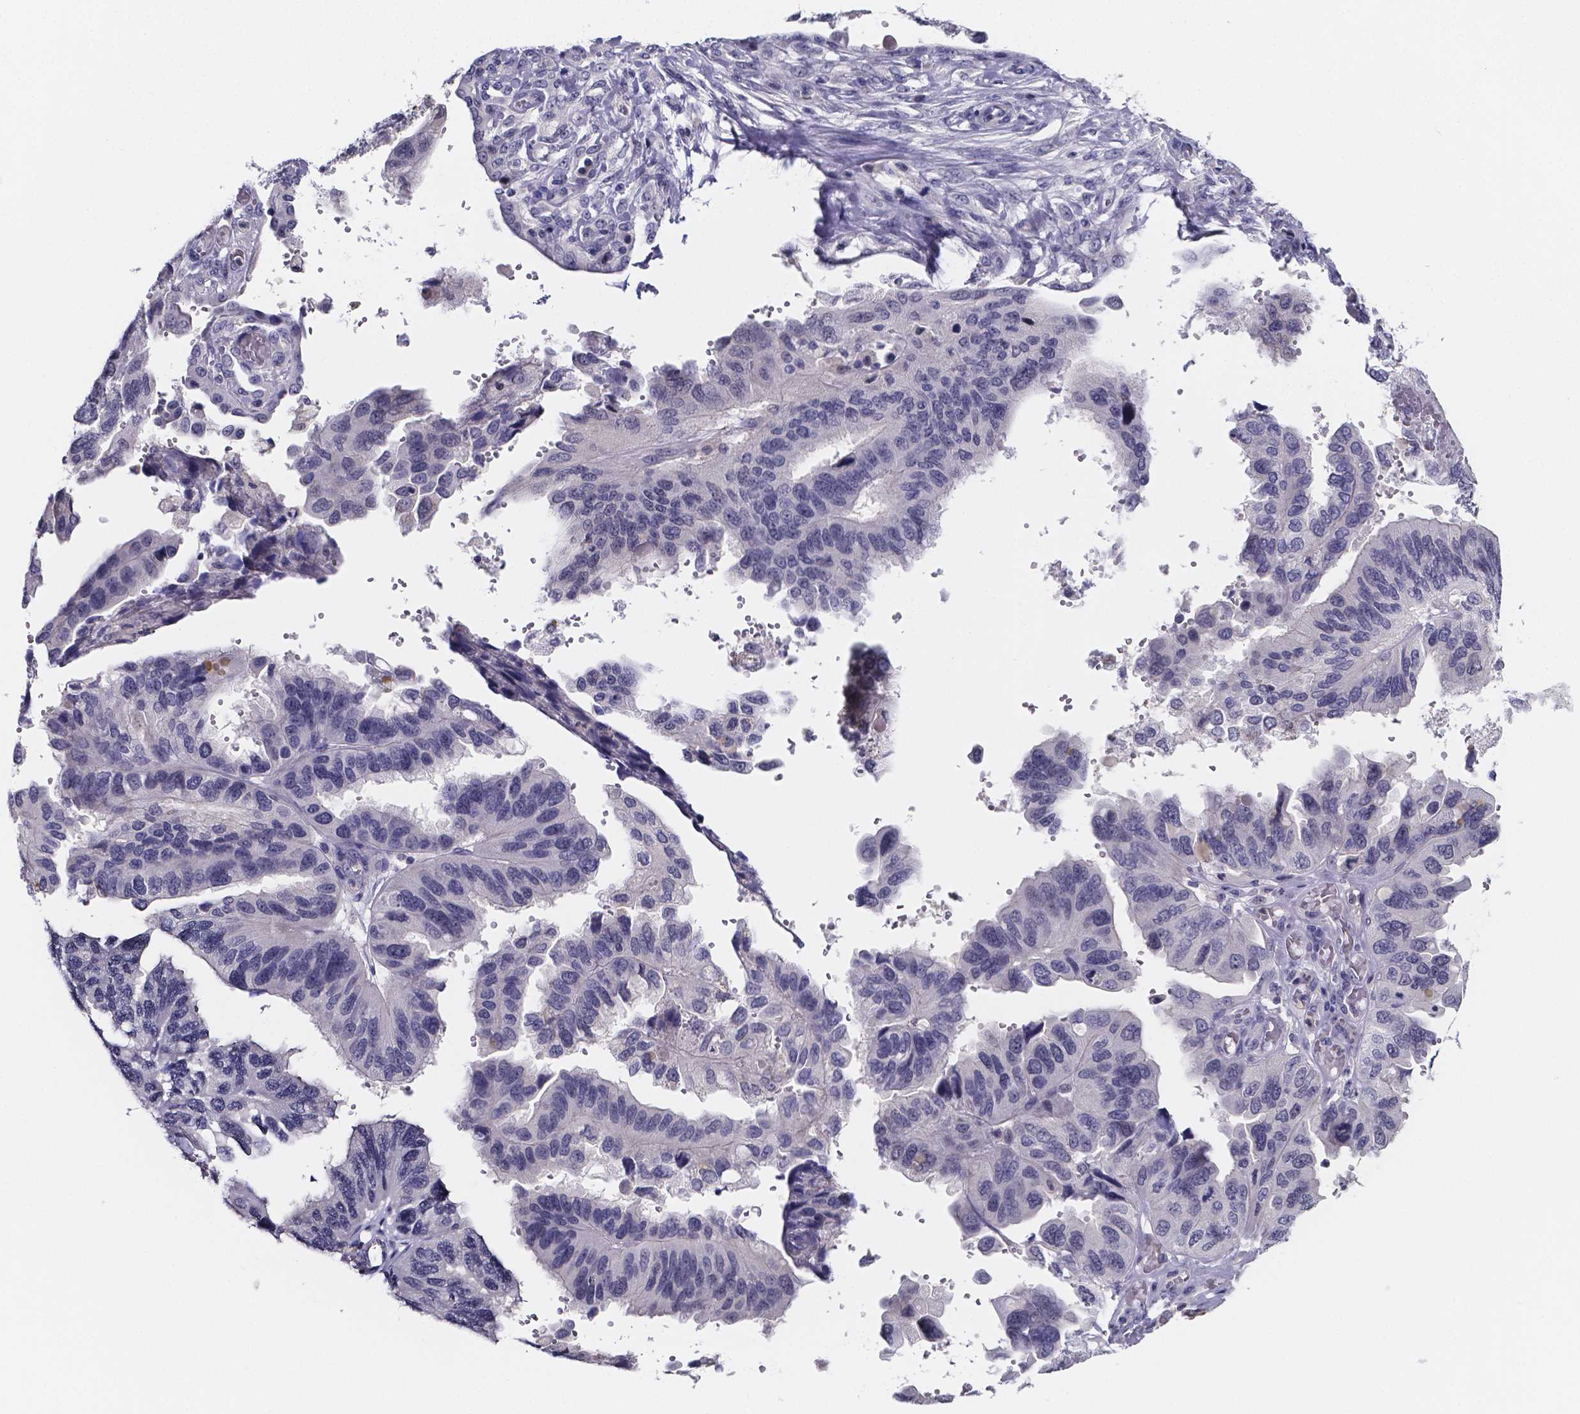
{"staining": {"intensity": "negative", "quantity": "none", "location": "none"}, "tissue": "ovarian cancer", "cell_type": "Tumor cells", "image_type": "cancer", "snomed": [{"axis": "morphology", "description": "Cystadenocarcinoma, serous, NOS"}, {"axis": "topography", "description": "Ovary"}], "caption": "IHC photomicrograph of neoplastic tissue: human serous cystadenocarcinoma (ovarian) stained with DAB exhibits no significant protein expression in tumor cells. (DAB immunohistochemistry (IHC), high magnification).", "gene": "IZUMO1", "patient": {"sex": "female", "age": 79}}